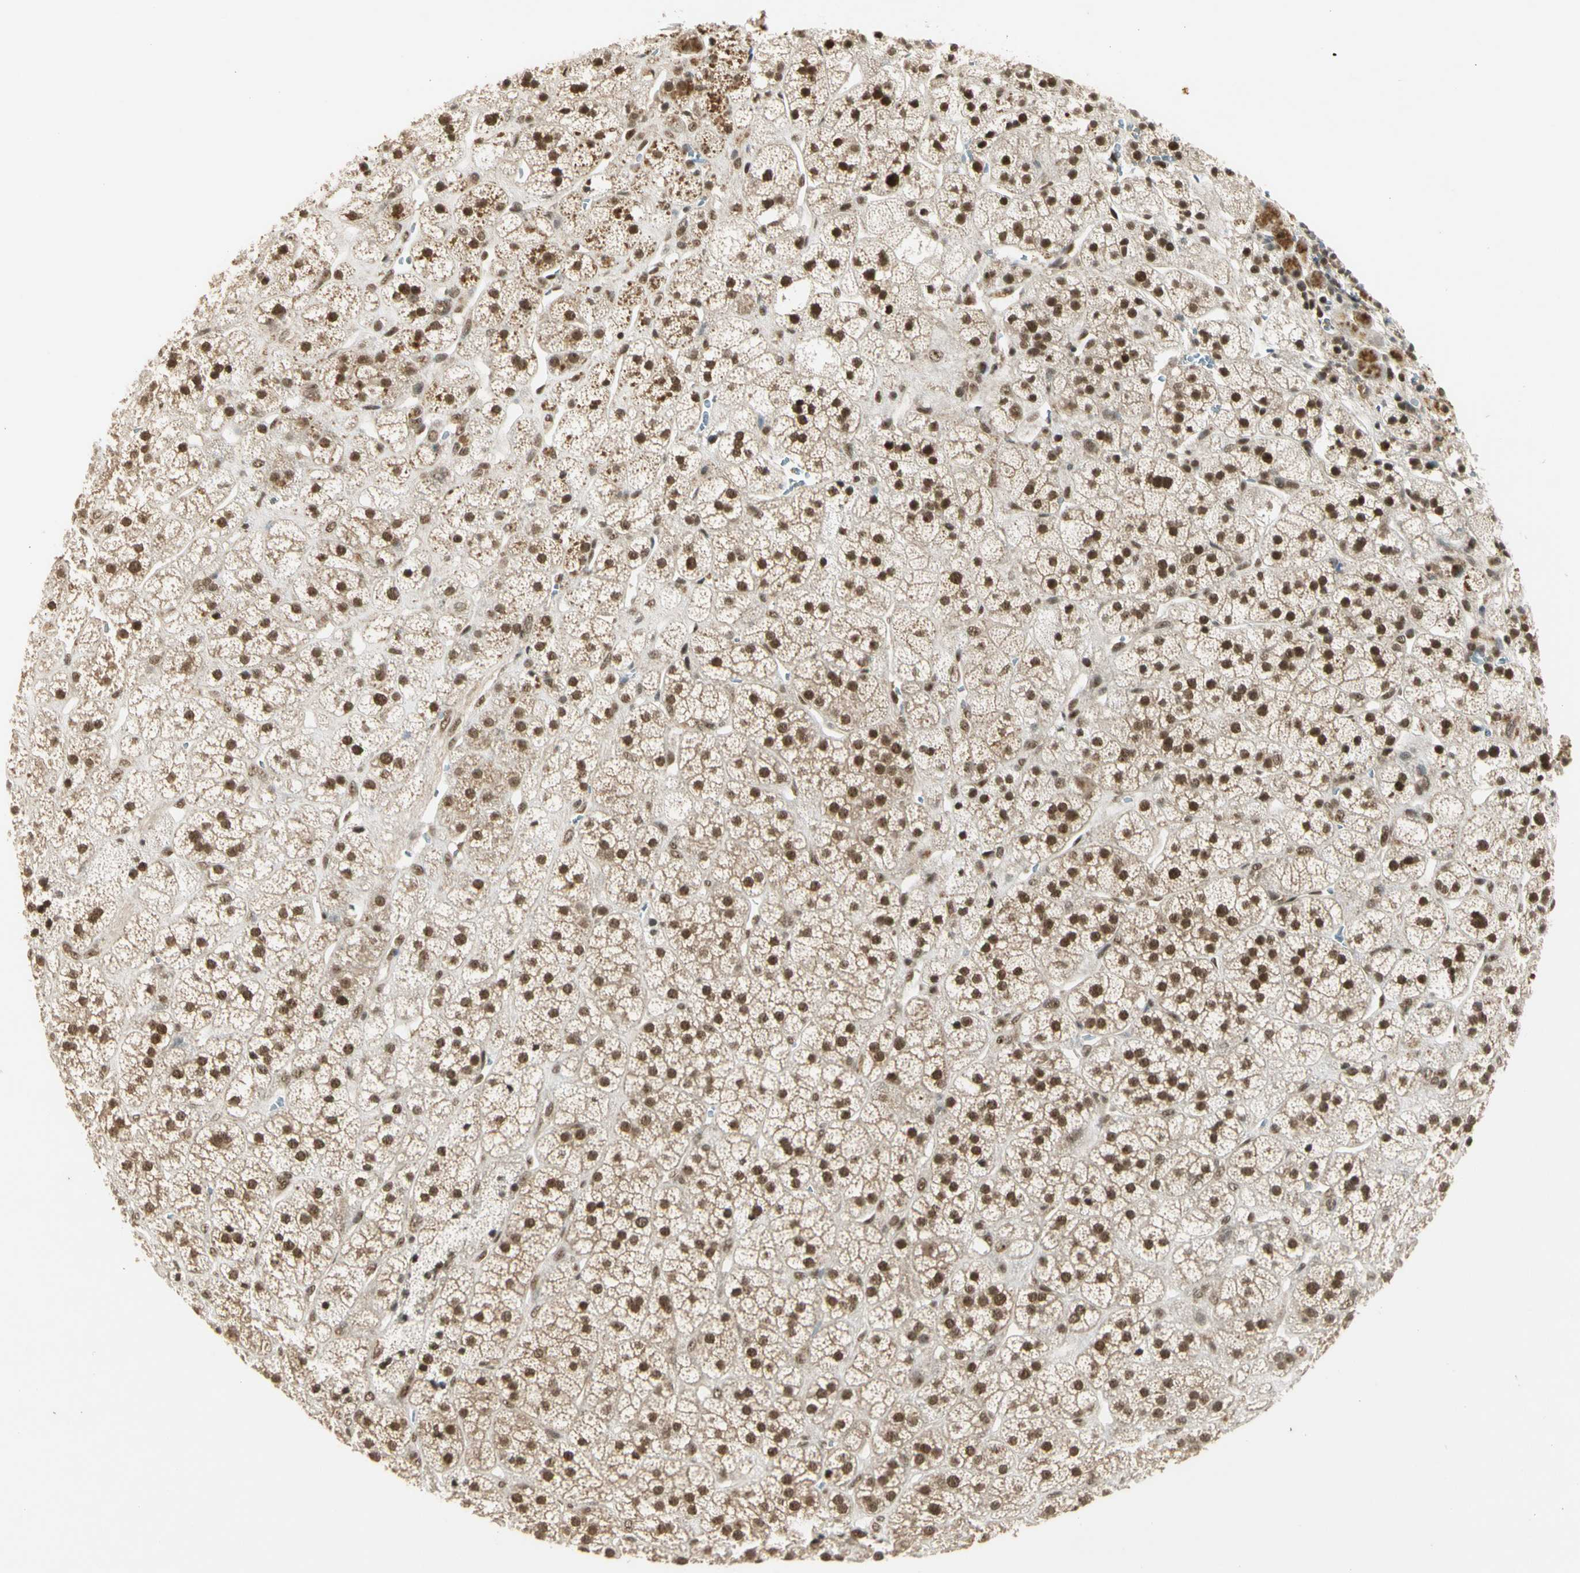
{"staining": {"intensity": "moderate", "quantity": ">75%", "location": "cytoplasmic/membranous,nuclear"}, "tissue": "adrenal gland", "cell_type": "Glandular cells", "image_type": "normal", "snomed": [{"axis": "morphology", "description": "Normal tissue, NOS"}, {"axis": "topography", "description": "Adrenal gland"}], "caption": "High-power microscopy captured an immunohistochemistry (IHC) image of benign adrenal gland, revealing moderate cytoplasmic/membranous,nuclear staining in about >75% of glandular cells.", "gene": "ZNF135", "patient": {"sex": "male", "age": 56}}